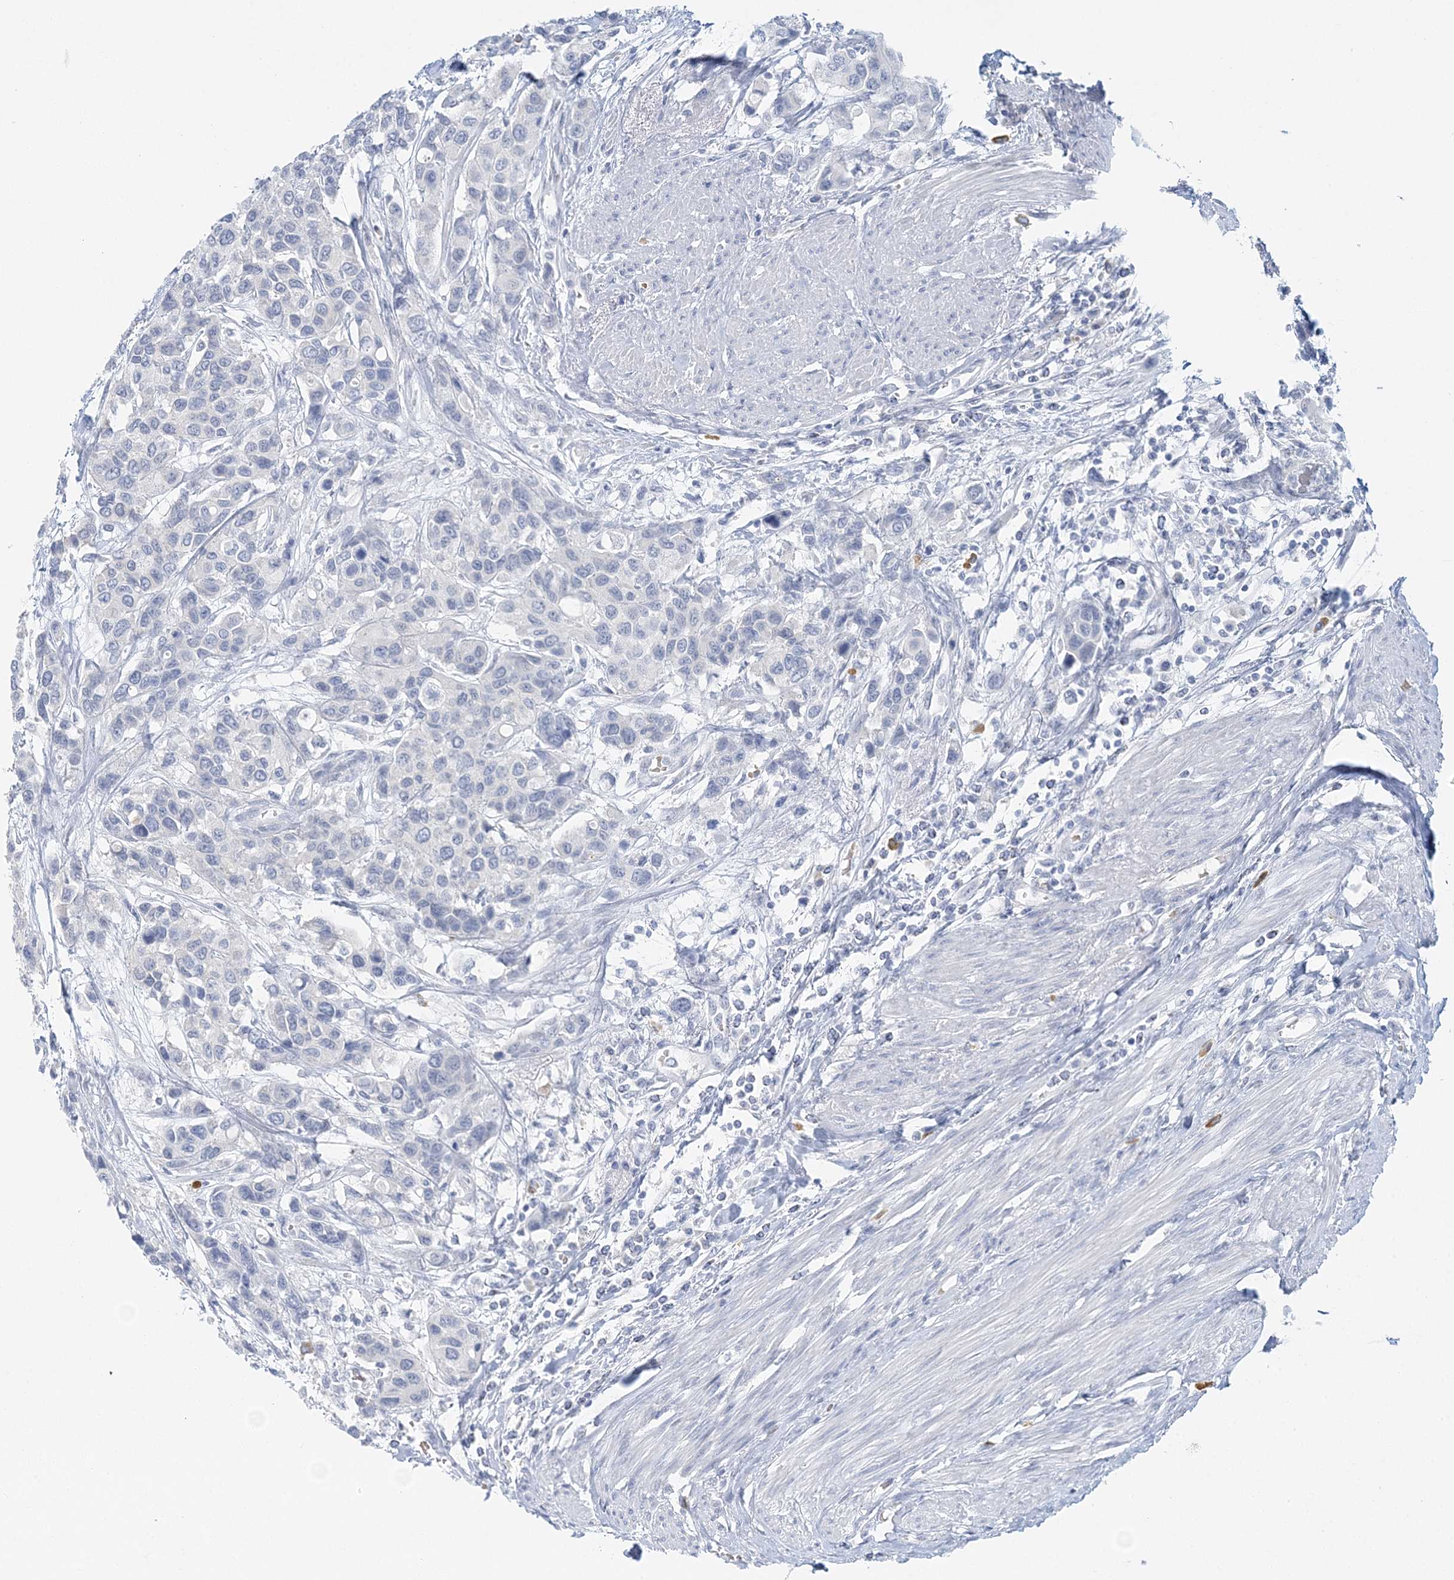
{"staining": {"intensity": "negative", "quantity": "none", "location": "none"}, "tissue": "urothelial cancer", "cell_type": "Tumor cells", "image_type": "cancer", "snomed": [{"axis": "morphology", "description": "Normal tissue, NOS"}, {"axis": "morphology", "description": "Urothelial carcinoma, High grade"}, {"axis": "topography", "description": "Vascular tissue"}, {"axis": "topography", "description": "Urinary bladder"}], "caption": "A histopathology image of human urothelial carcinoma (high-grade) is negative for staining in tumor cells.", "gene": "VILL", "patient": {"sex": "female", "age": 56}}